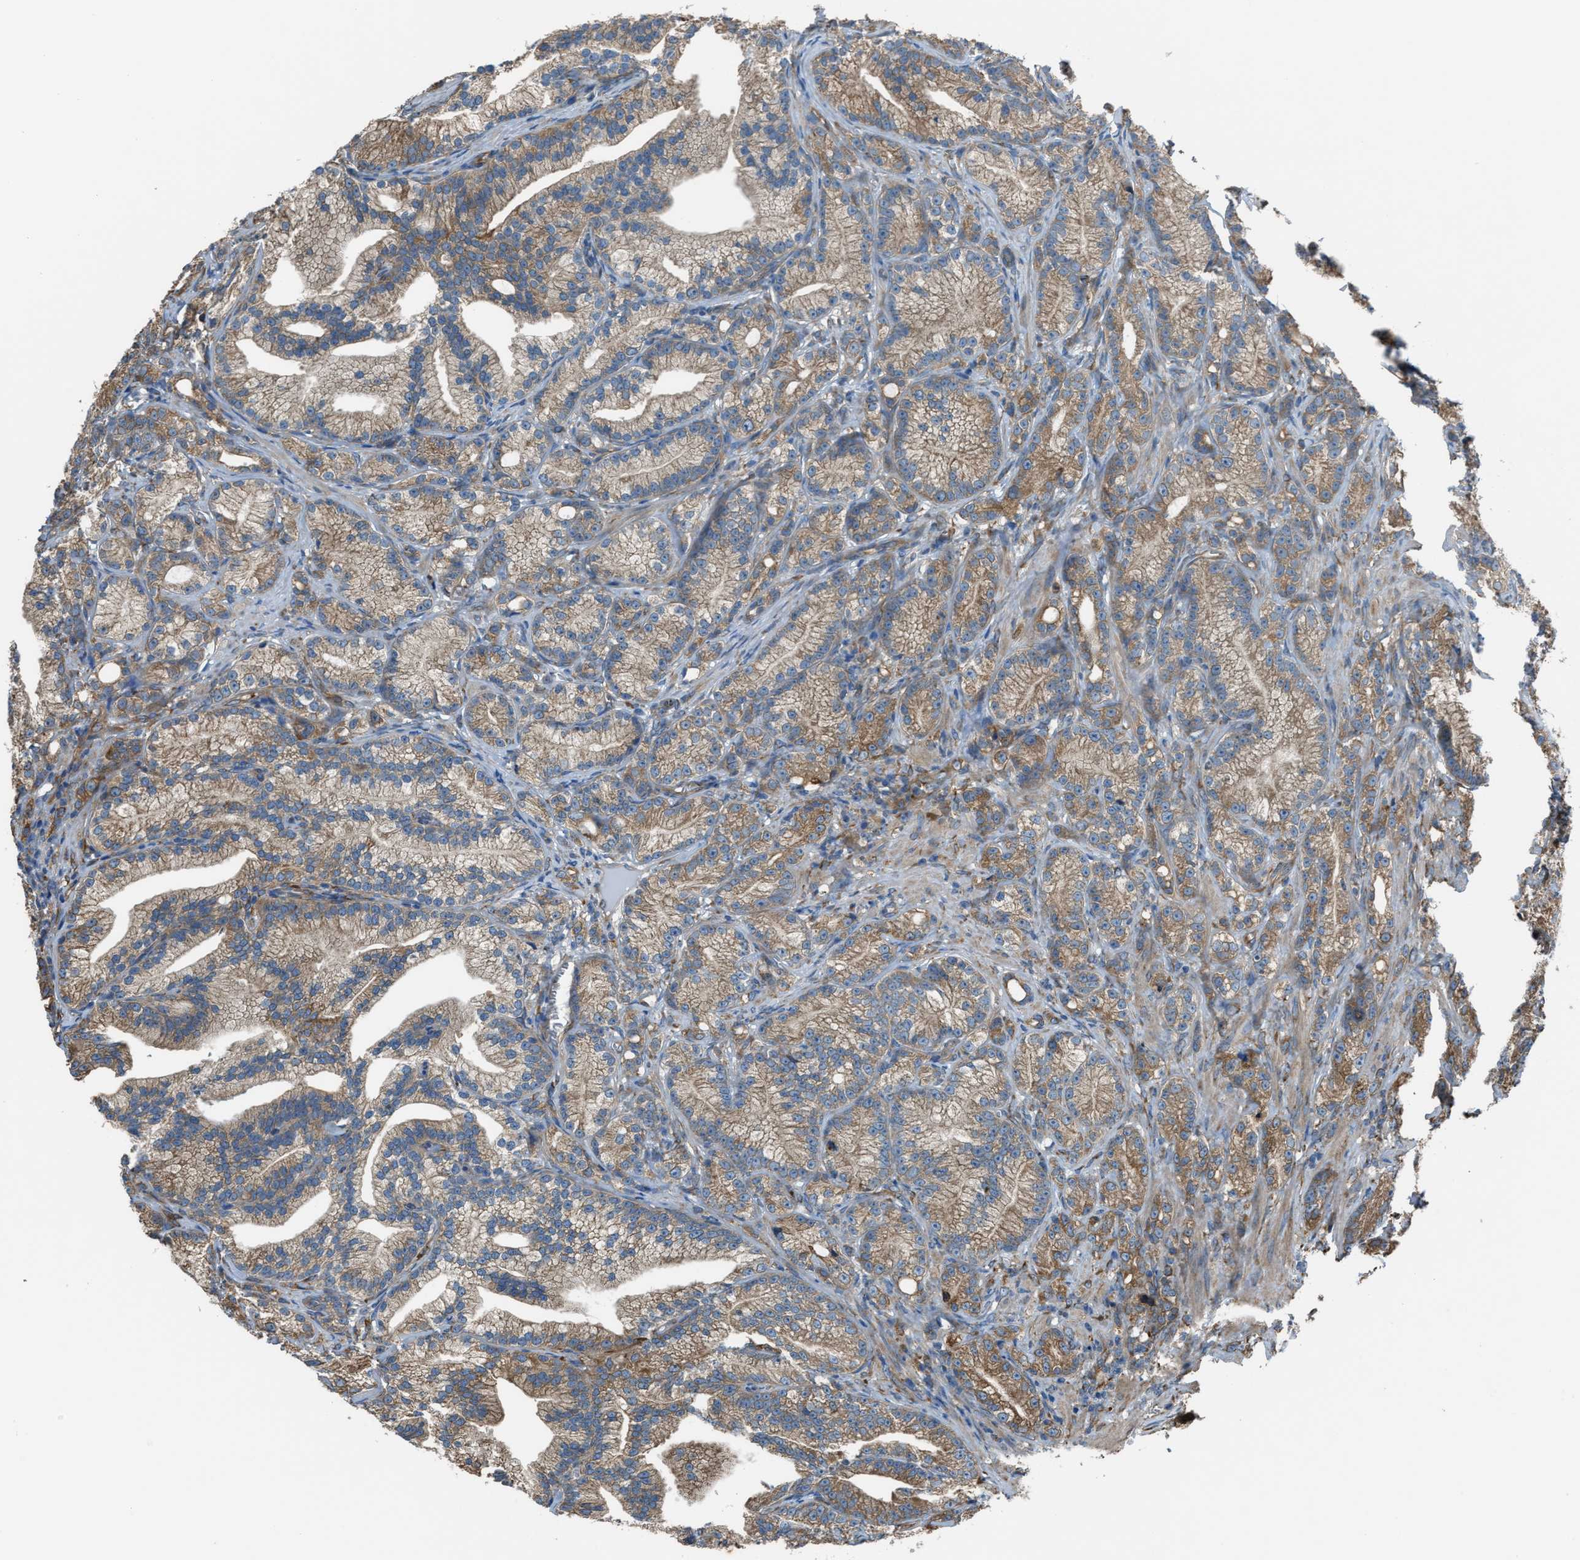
{"staining": {"intensity": "moderate", "quantity": ">75%", "location": "cytoplasmic/membranous"}, "tissue": "prostate cancer", "cell_type": "Tumor cells", "image_type": "cancer", "snomed": [{"axis": "morphology", "description": "Adenocarcinoma, Low grade"}, {"axis": "topography", "description": "Prostate"}], "caption": "Prostate cancer (low-grade adenocarcinoma) tissue displays moderate cytoplasmic/membranous positivity in about >75% of tumor cells", "gene": "TRPC1", "patient": {"sex": "male", "age": 89}}